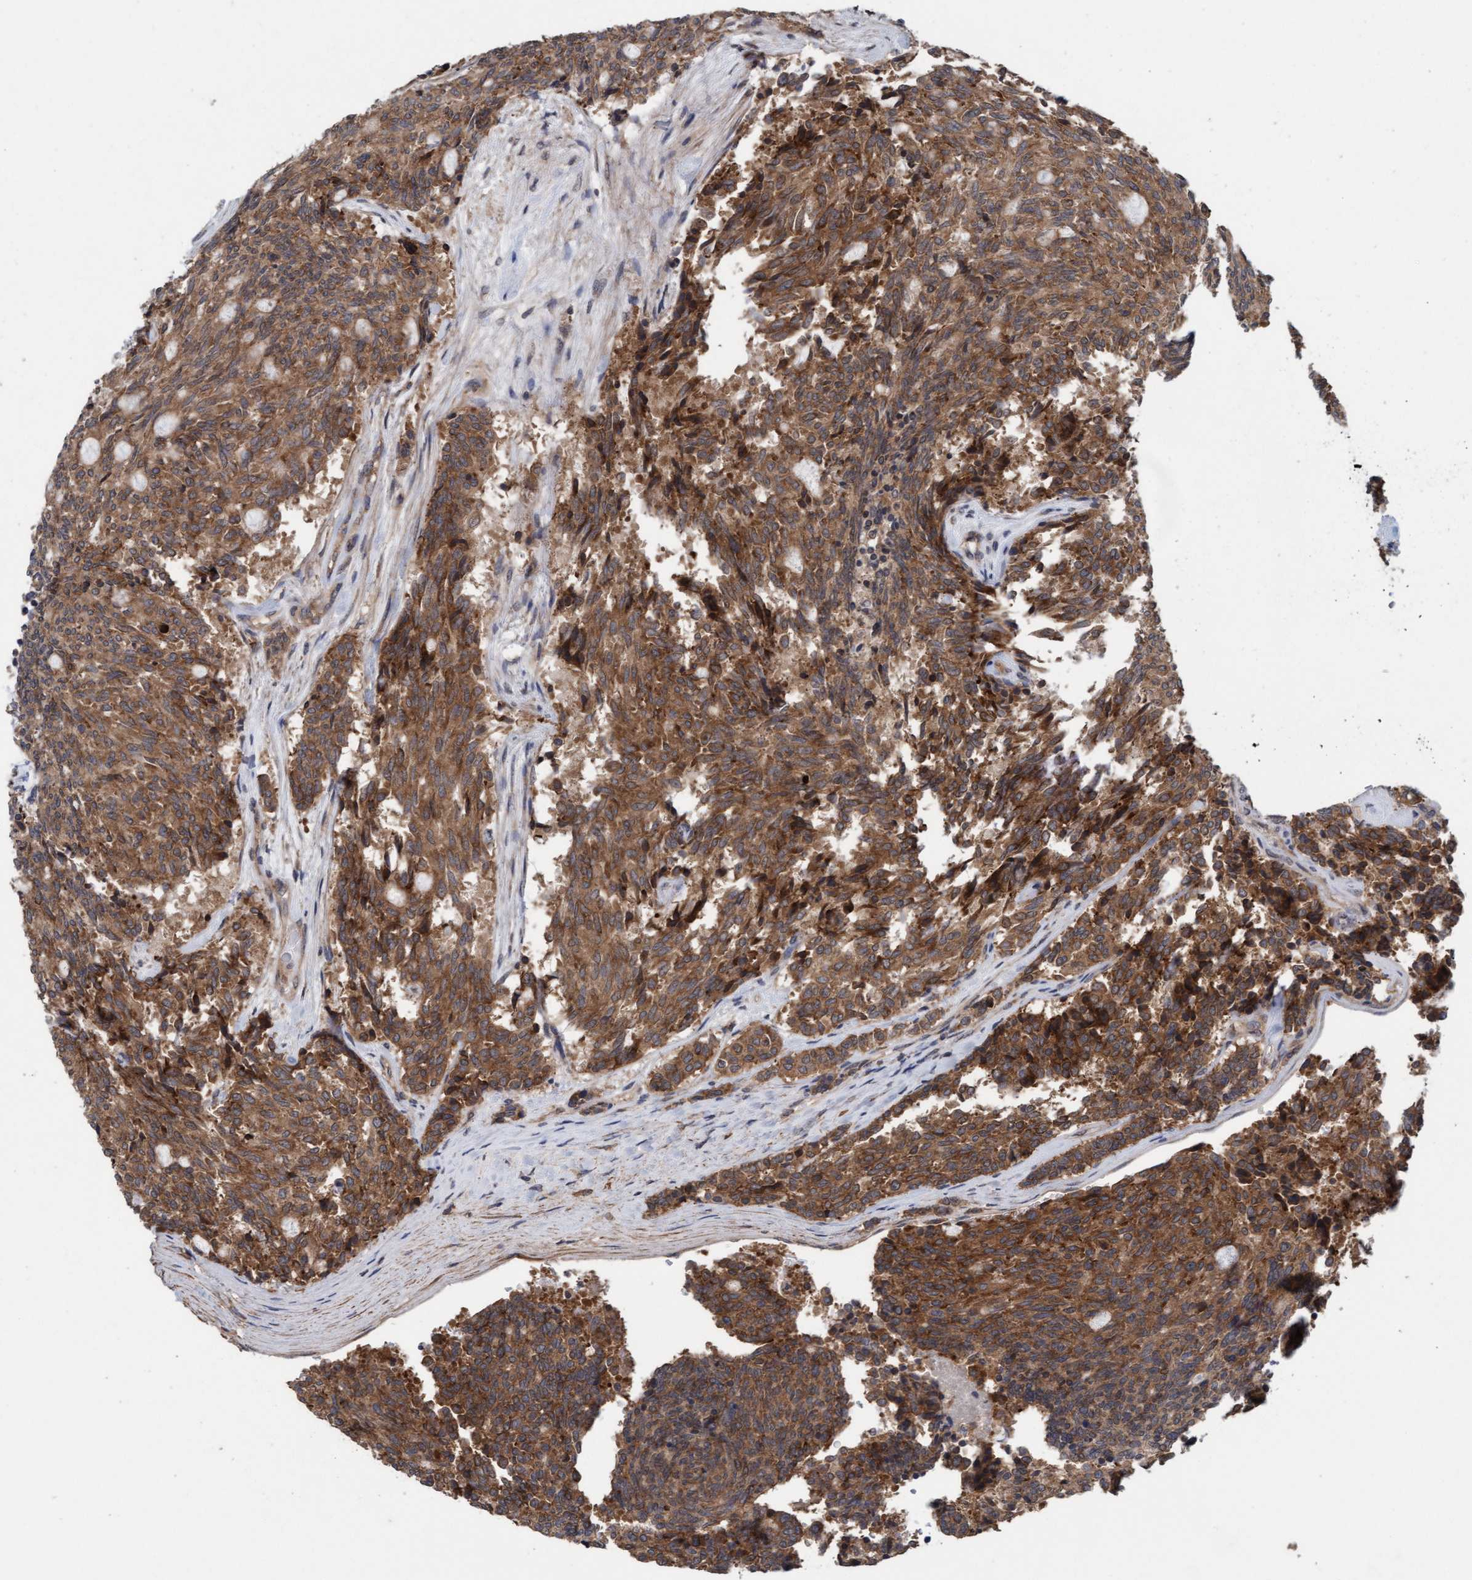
{"staining": {"intensity": "moderate", "quantity": ">75%", "location": "cytoplasmic/membranous"}, "tissue": "carcinoid", "cell_type": "Tumor cells", "image_type": "cancer", "snomed": [{"axis": "morphology", "description": "Carcinoid, malignant, NOS"}, {"axis": "topography", "description": "Pancreas"}], "caption": "Carcinoid stained with a brown dye demonstrates moderate cytoplasmic/membranous positive staining in approximately >75% of tumor cells.", "gene": "FXR2", "patient": {"sex": "female", "age": 54}}